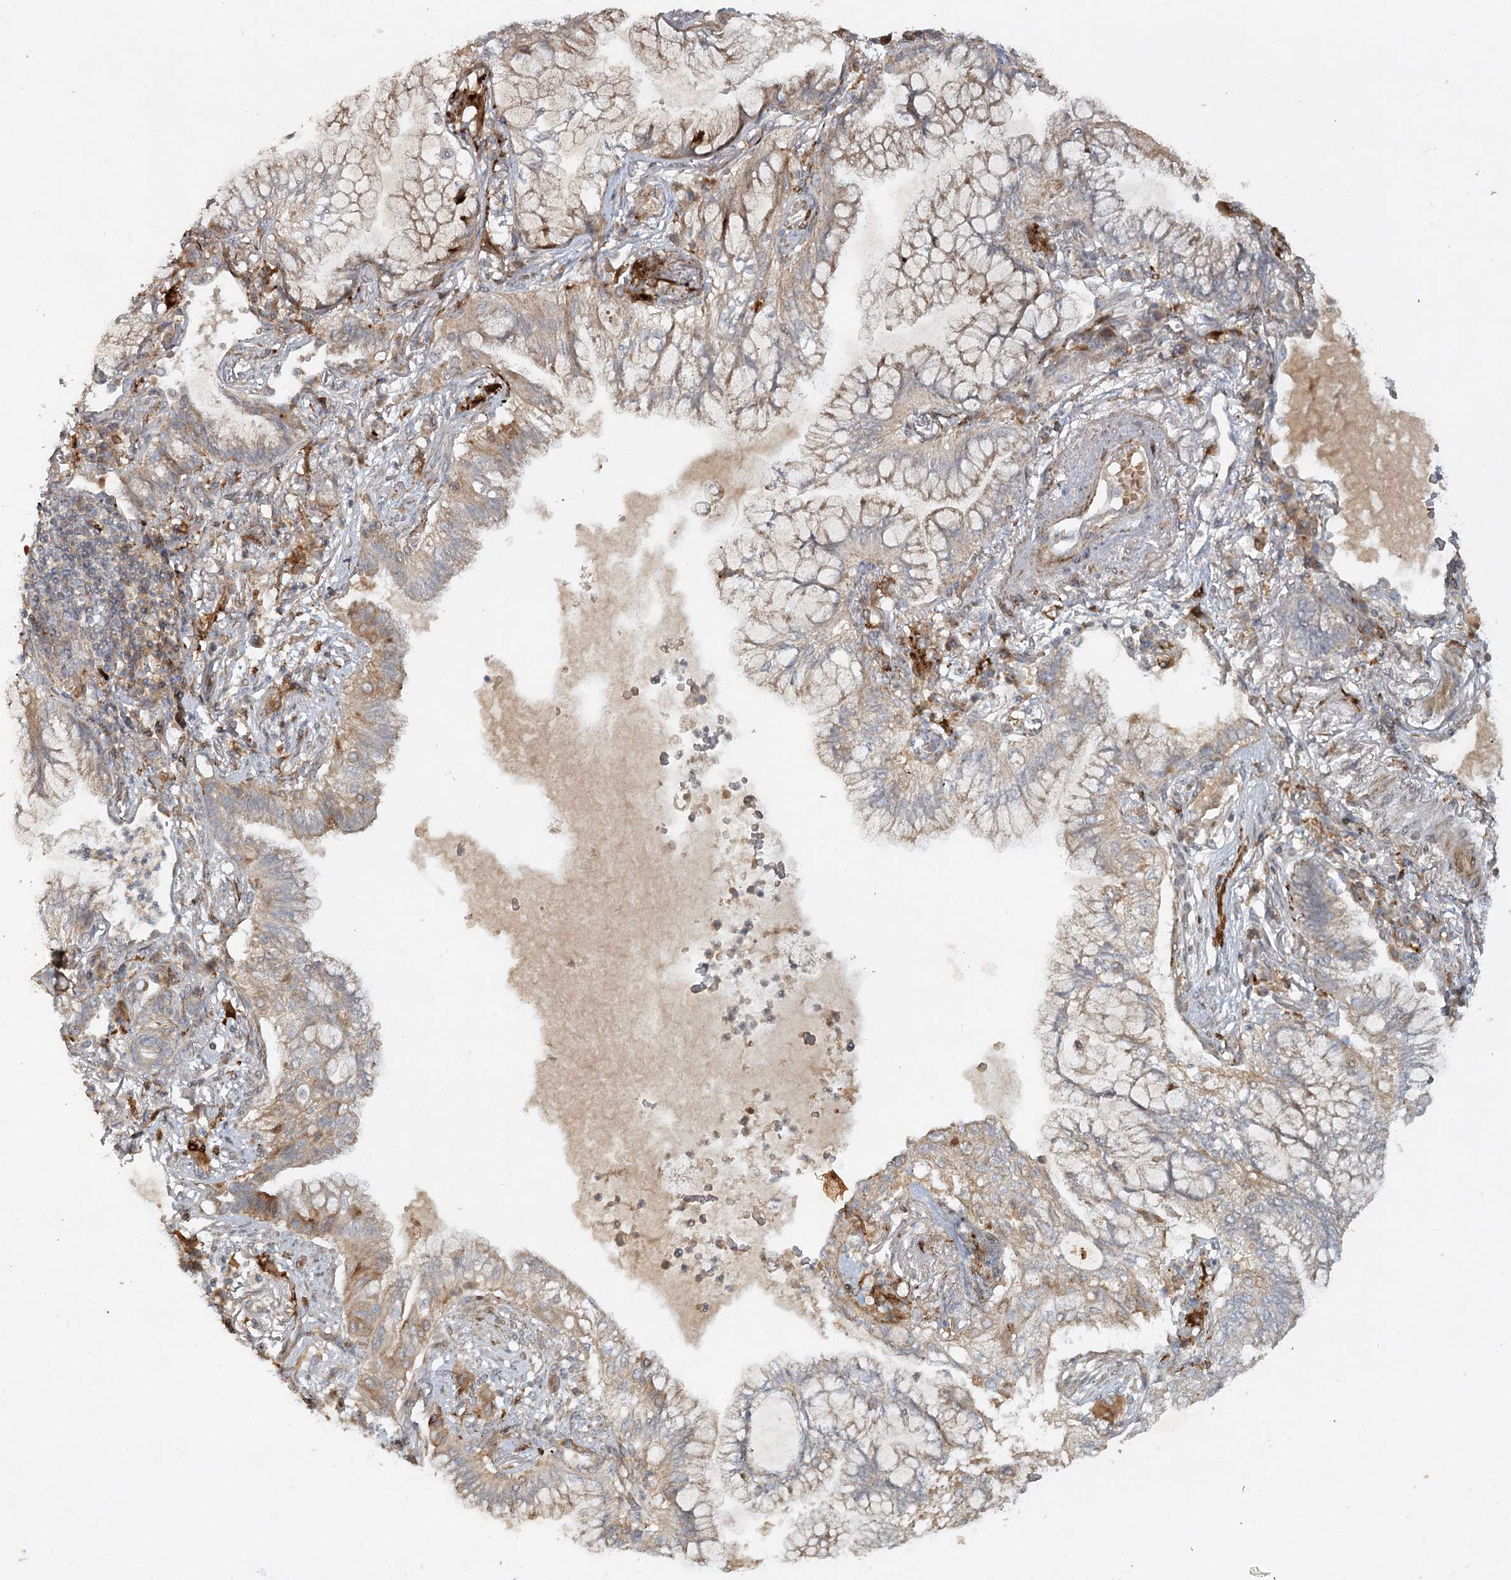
{"staining": {"intensity": "weak", "quantity": ">75%", "location": "cytoplasmic/membranous"}, "tissue": "lung cancer", "cell_type": "Tumor cells", "image_type": "cancer", "snomed": [{"axis": "morphology", "description": "Adenocarcinoma, NOS"}, {"axis": "topography", "description": "Lung"}], "caption": "Lung cancer (adenocarcinoma) was stained to show a protein in brown. There is low levels of weak cytoplasmic/membranous staining in approximately >75% of tumor cells.", "gene": "KBTBD4", "patient": {"sex": "female", "age": 70}}